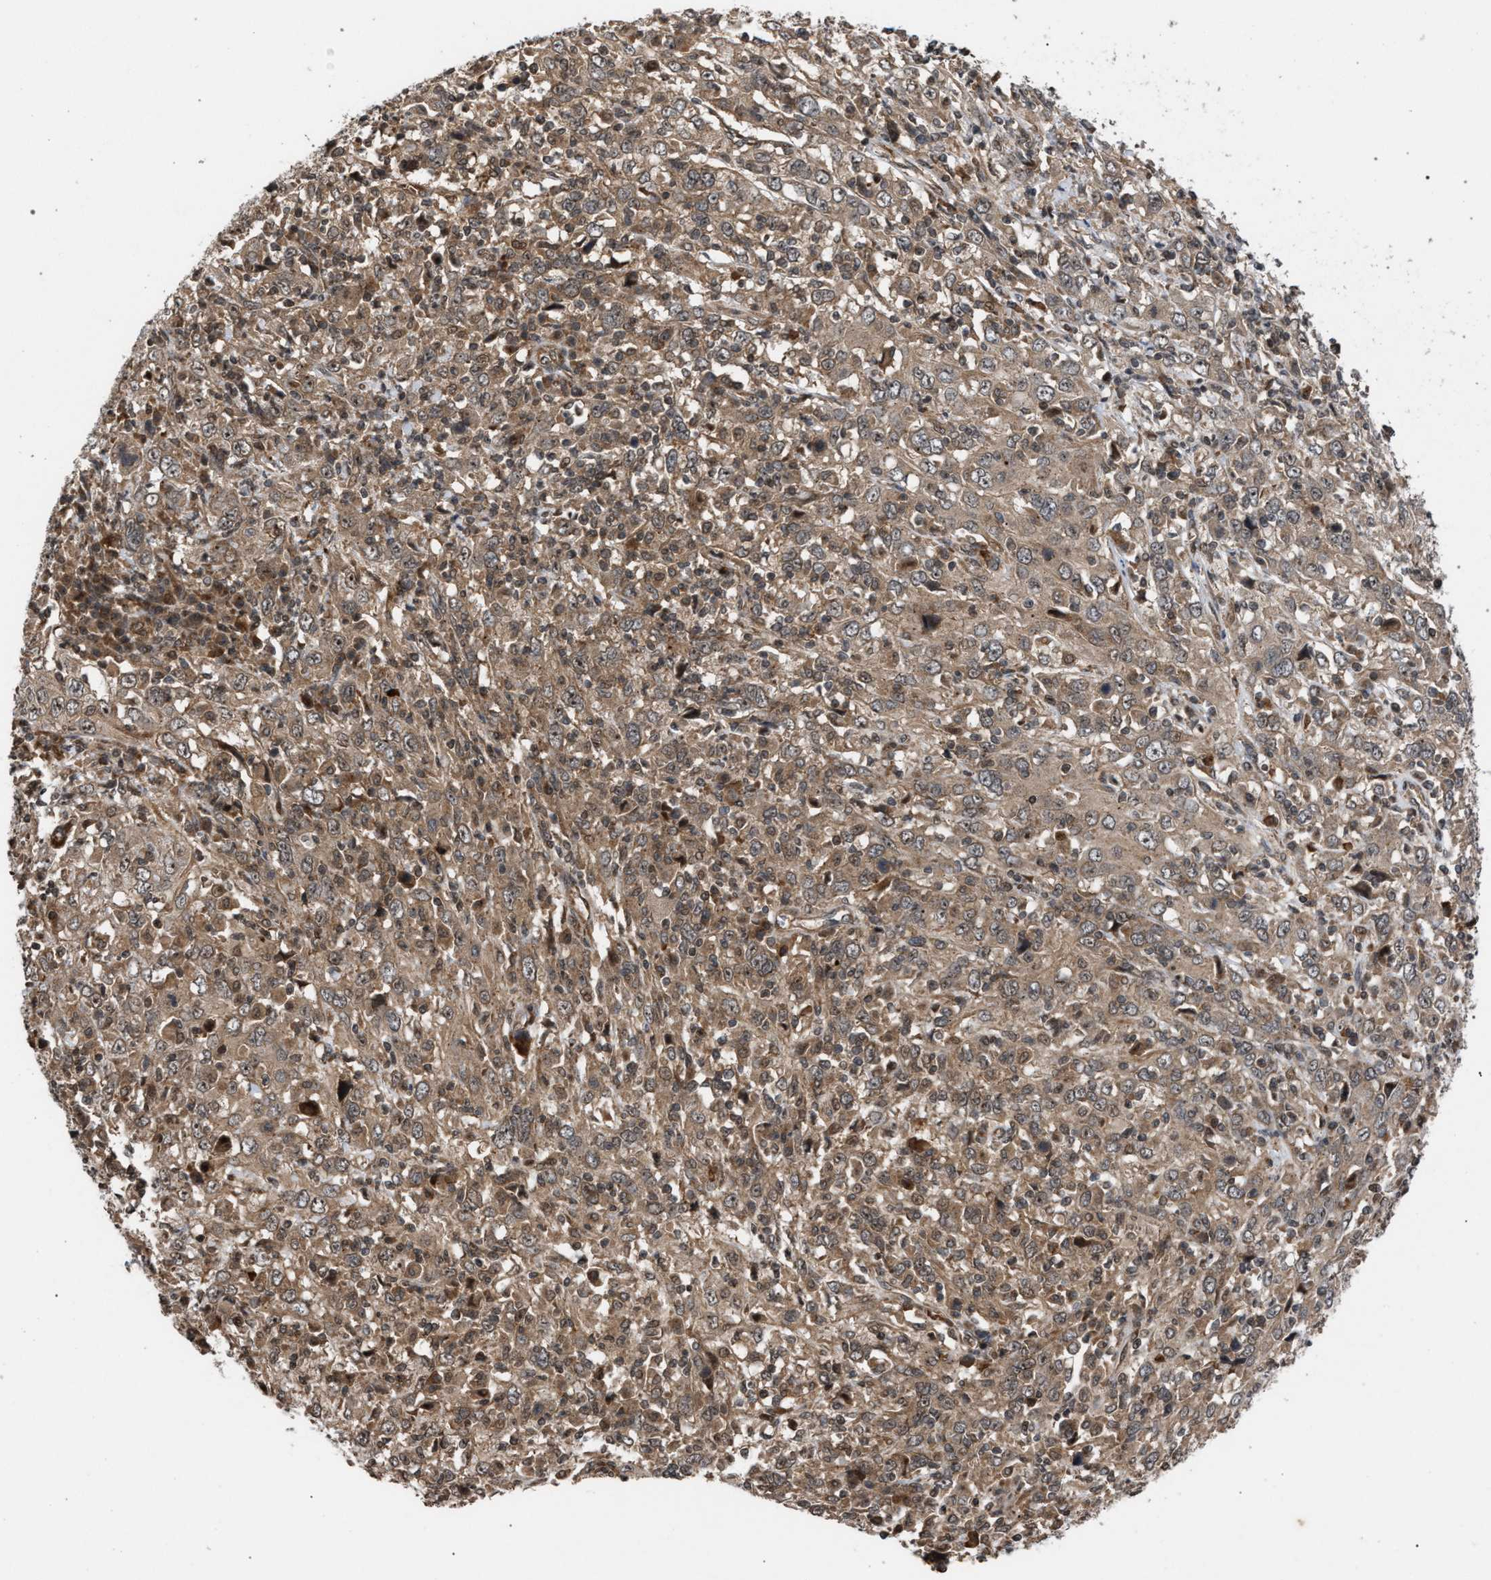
{"staining": {"intensity": "weak", "quantity": ">75%", "location": "cytoplasmic/membranous"}, "tissue": "cervical cancer", "cell_type": "Tumor cells", "image_type": "cancer", "snomed": [{"axis": "morphology", "description": "Squamous cell carcinoma, NOS"}, {"axis": "topography", "description": "Cervix"}], "caption": "Human cervical cancer (squamous cell carcinoma) stained with a protein marker exhibits weak staining in tumor cells.", "gene": "IRAK4", "patient": {"sex": "female", "age": 46}}